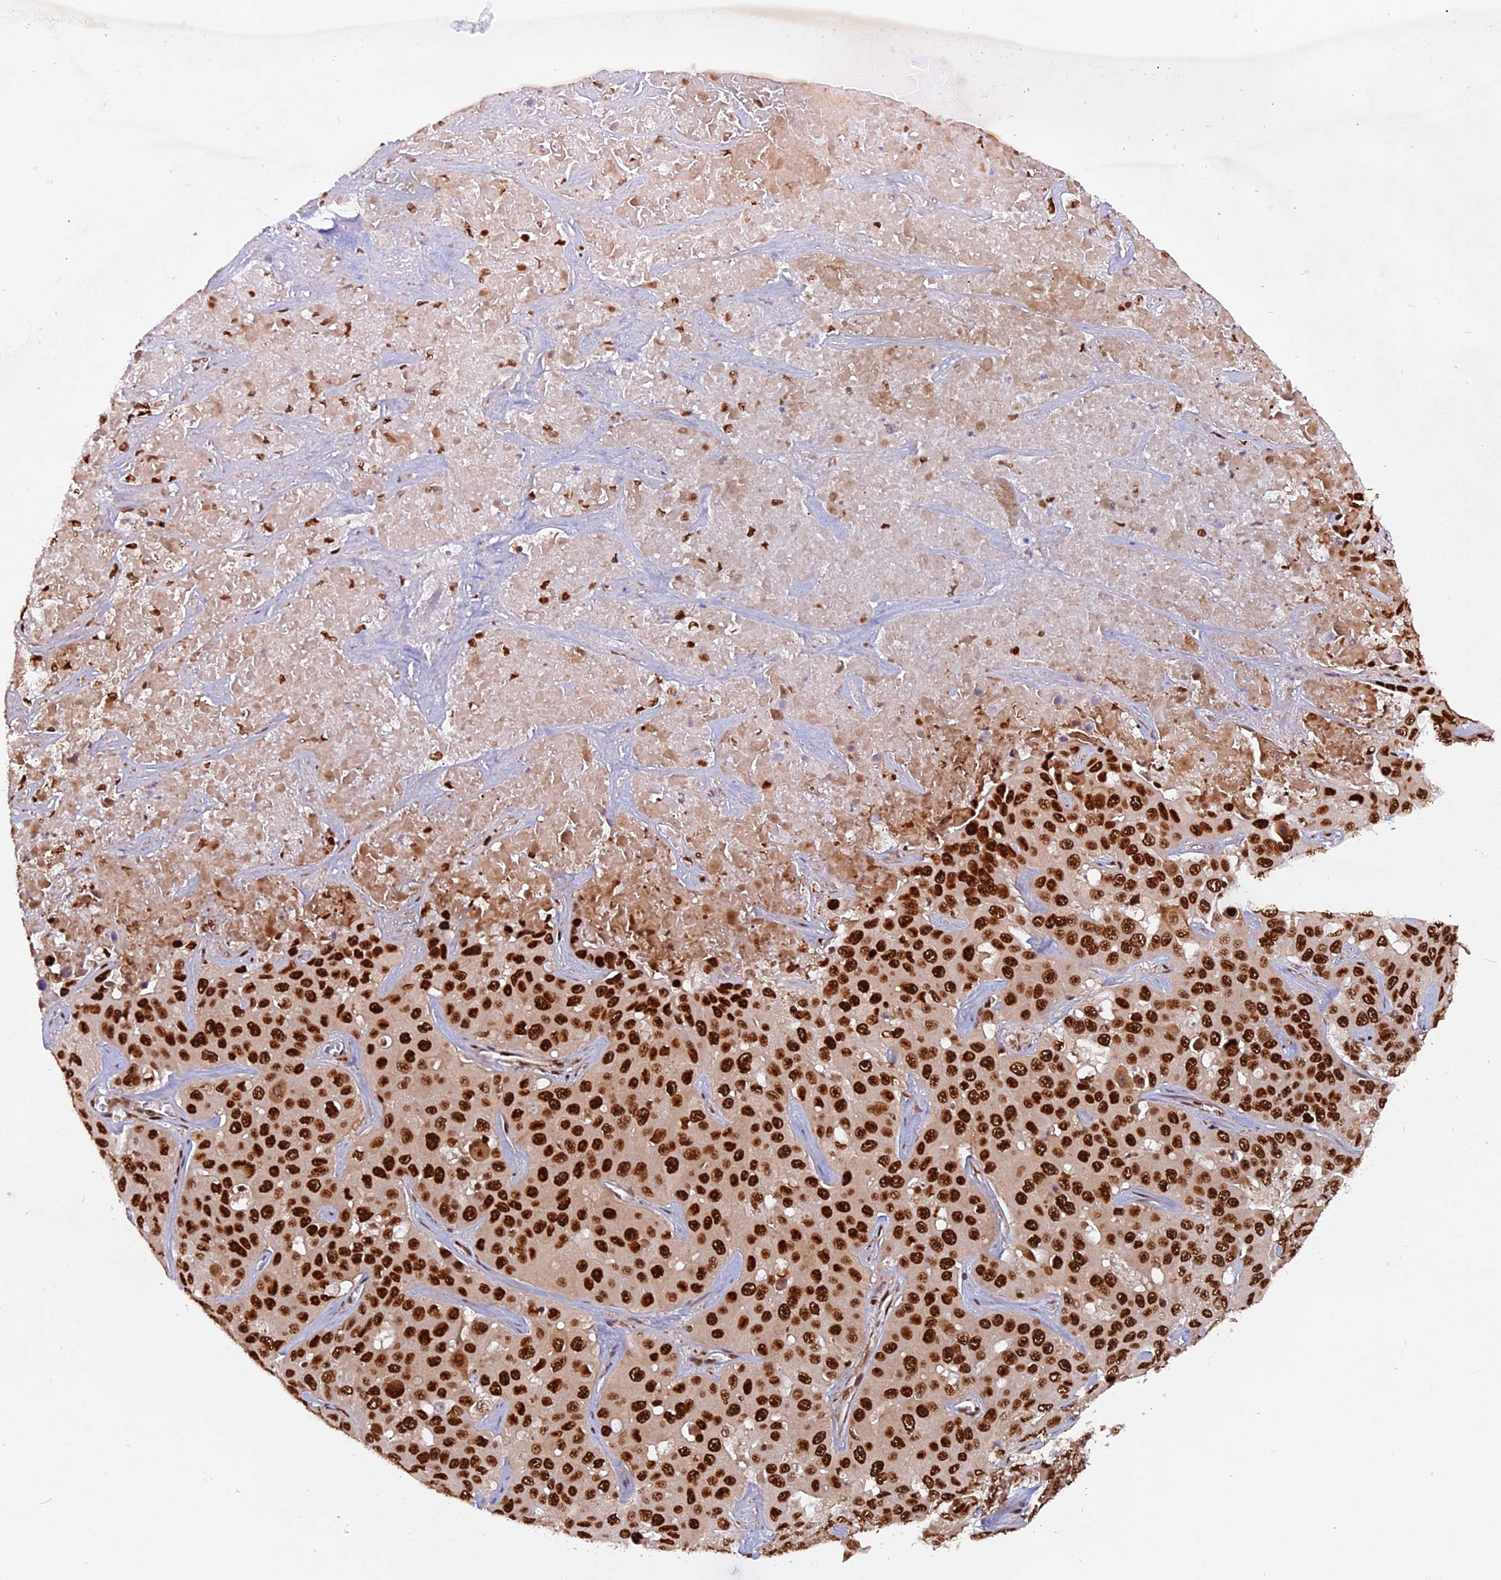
{"staining": {"intensity": "strong", "quantity": ">75%", "location": "nuclear"}, "tissue": "liver cancer", "cell_type": "Tumor cells", "image_type": "cancer", "snomed": [{"axis": "morphology", "description": "Cholangiocarcinoma"}, {"axis": "topography", "description": "Liver"}], "caption": "Immunohistochemical staining of cholangiocarcinoma (liver) exhibits strong nuclear protein staining in approximately >75% of tumor cells.", "gene": "RAMAC", "patient": {"sex": "female", "age": 52}}